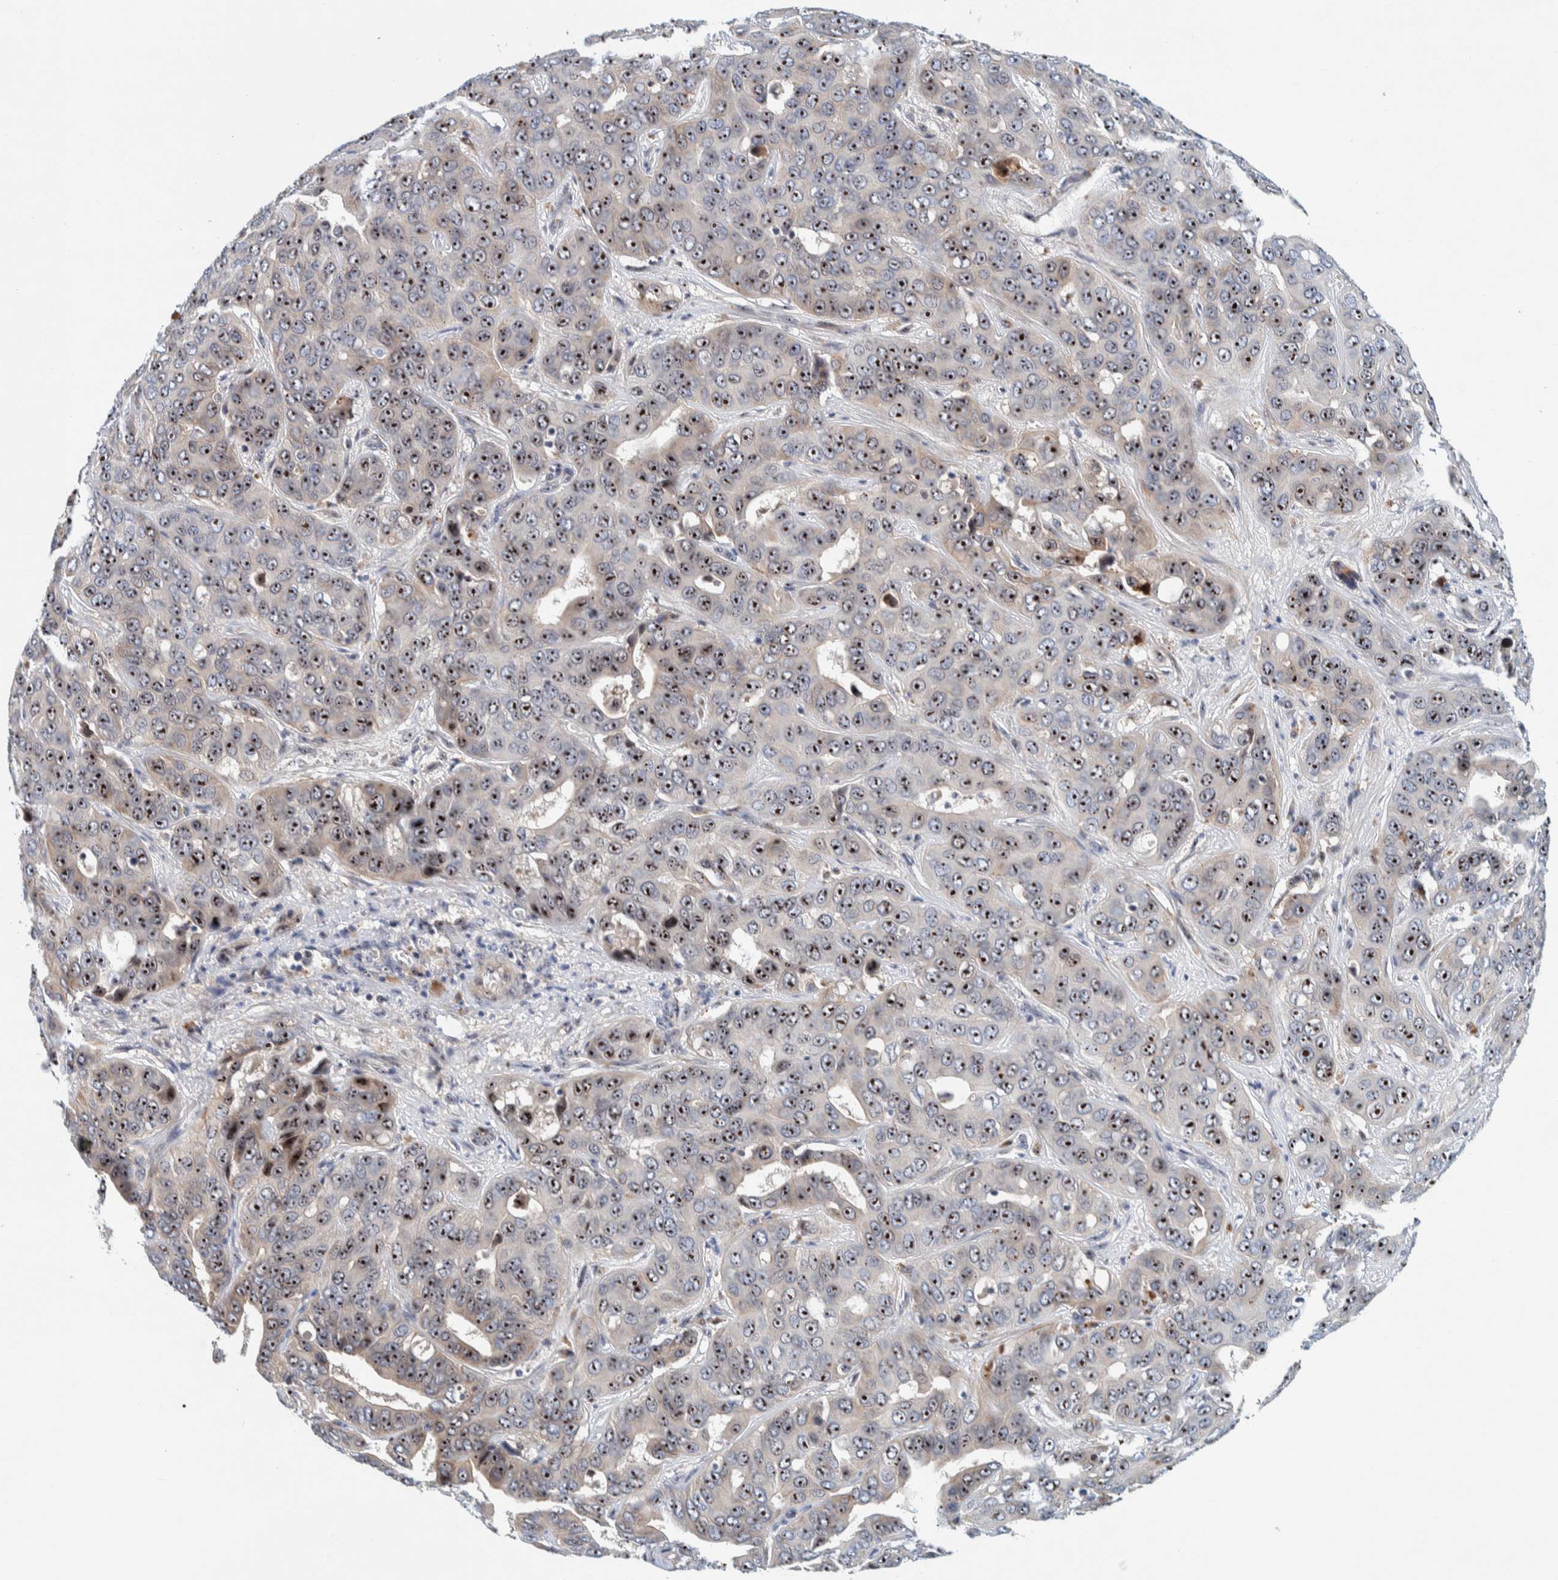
{"staining": {"intensity": "strong", "quantity": ">75%", "location": "nuclear"}, "tissue": "liver cancer", "cell_type": "Tumor cells", "image_type": "cancer", "snomed": [{"axis": "morphology", "description": "Cholangiocarcinoma"}, {"axis": "topography", "description": "Liver"}], "caption": "The micrograph exhibits immunohistochemical staining of cholangiocarcinoma (liver). There is strong nuclear positivity is identified in approximately >75% of tumor cells.", "gene": "NOL11", "patient": {"sex": "female", "age": 52}}